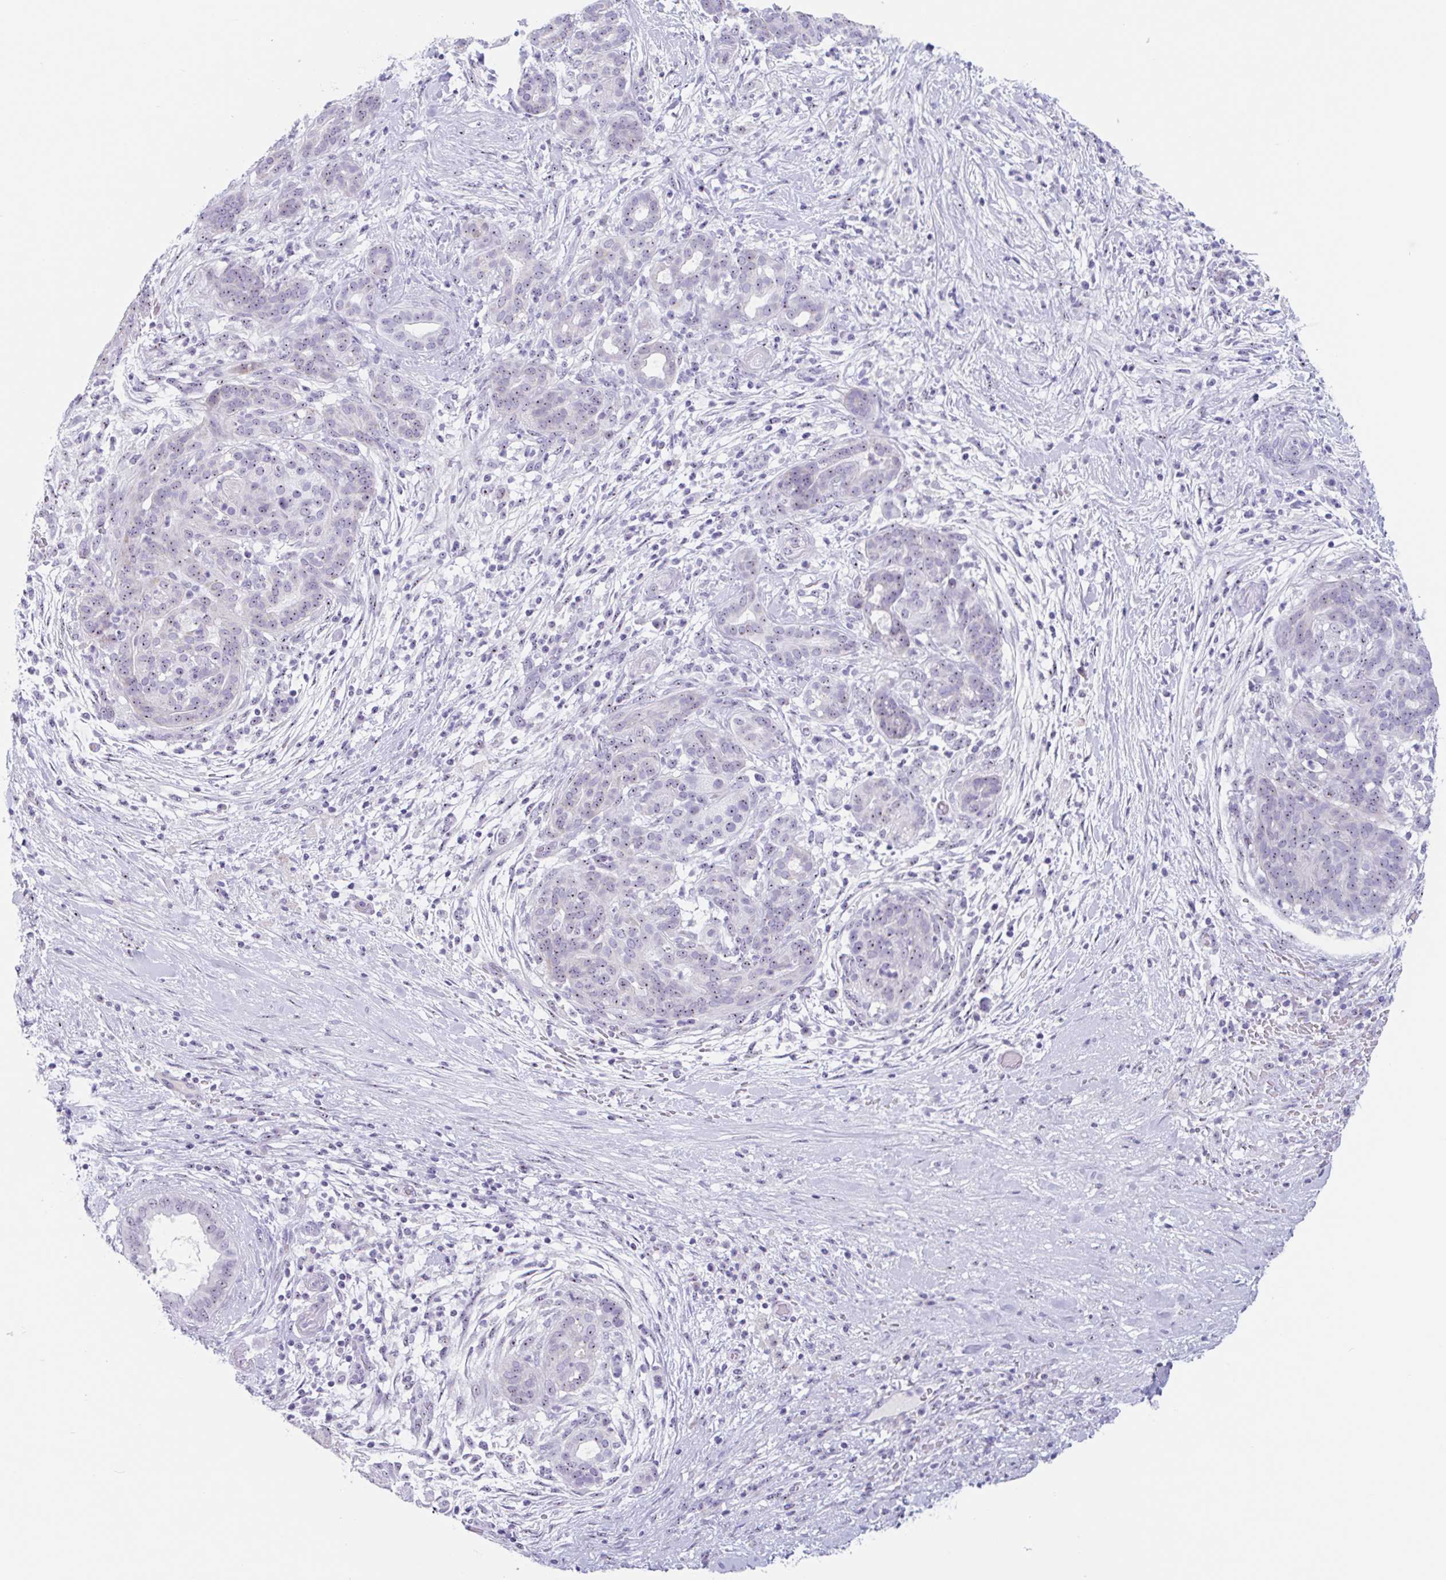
{"staining": {"intensity": "weak", "quantity": "25%-75%", "location": "nuclear"}, "tissue": "pancreatic cancer", "cell_type": "Tumor cells", "image_type": "cancer", "snomed": [{"axis": "morphology", "description": "Adenocarcinoma, NOS"}, {"axis": "topography", "description": "Pancreas"}], "caption": "The photomicrograph demonstrates immunohistochemical staining of pancreatic cancer. There is weak nuclear expression is identified in approximately 25%-75% of tumor cells. (brown staining indicates protein expression, while blue staining denotes nuclei).", "gene": "LENG9", "patient": {"sex": "male", "age": 44}}